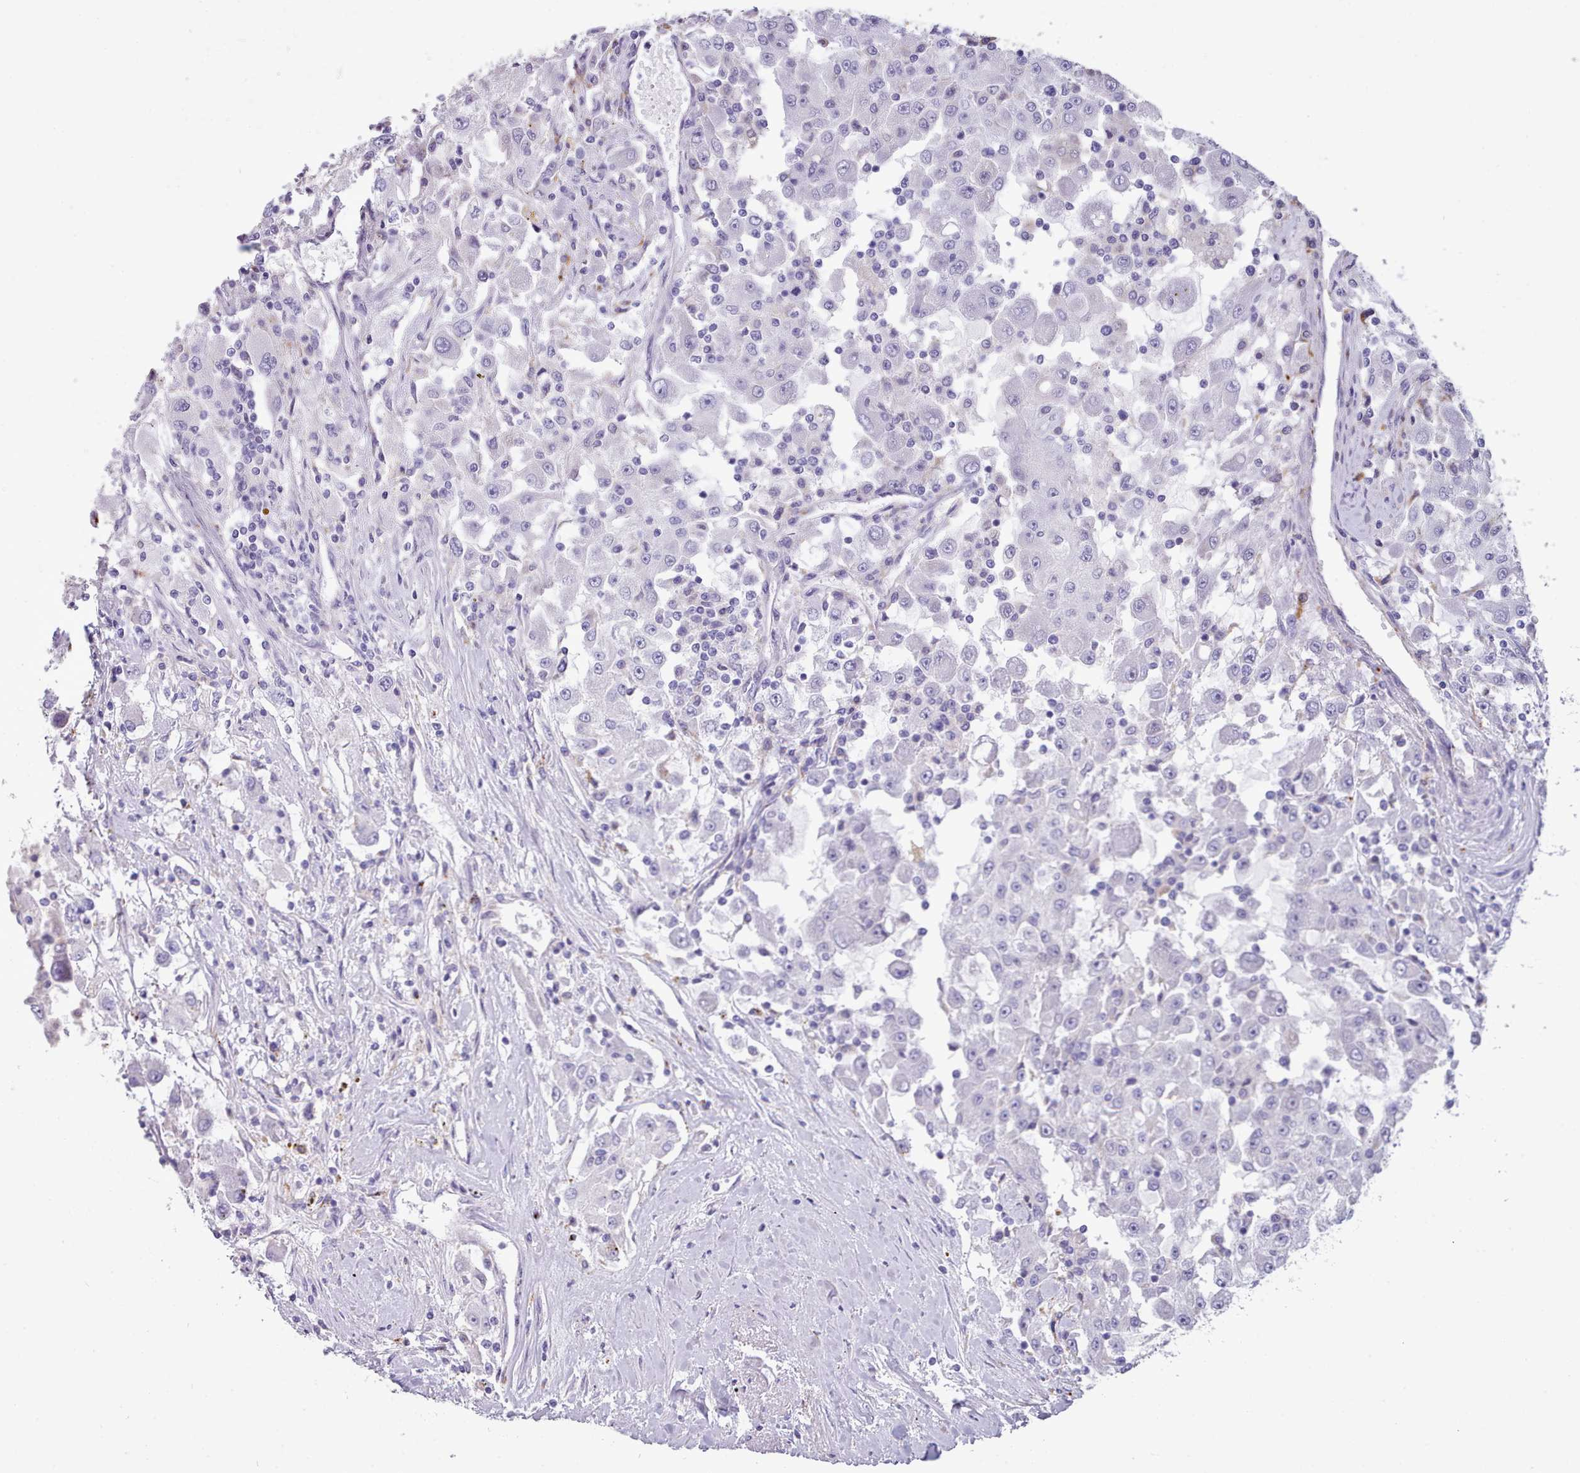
{"staining": {"intensity": "negative", "quantity": "none", "location": "none"}, "tissue": "renal cancer", "cell_type": "Tumor cells", "image_type": "cancer", "snomed": [{"axis": "morphology", "description": "Adenocarcinoma, NOS"}, {"axis": "topography", "description": "Kidney"}], "caption": "High magnification brightfield microscopy of adenocarcinoma (renal) stained with DAB (brown) and counterstained with hematoxylin (blue): tumor cells show no significant expression.", "gene": "GAA", "patient": {"sex": "female", "age": 67}}